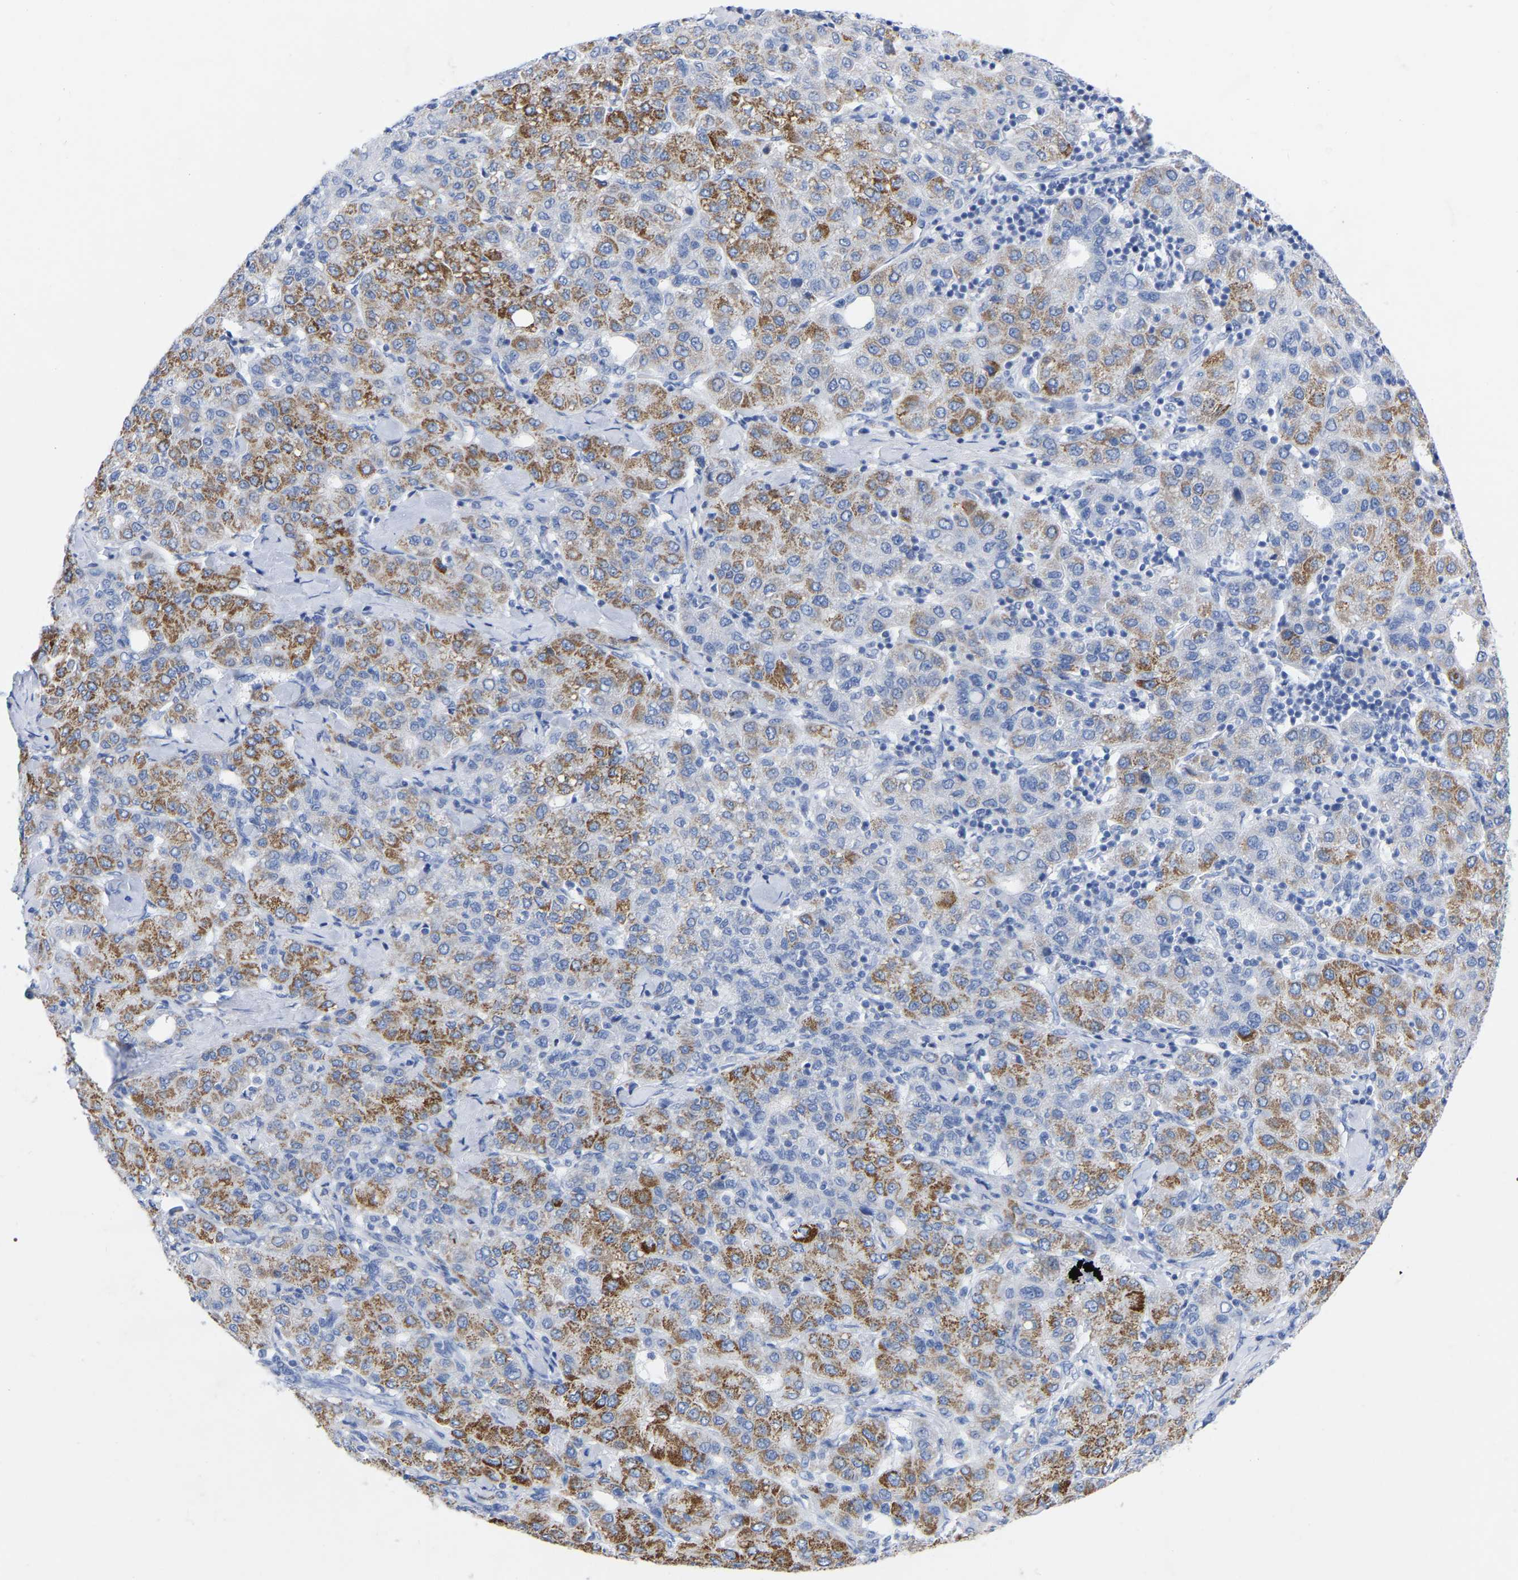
{"staining": {"intensity": "moderate", "quantity": "25%-75%", "location": "cytoplasmic/membranous"}, "tissue": "liver cancer", "cell_type": "Tumor cells", "image_type": "cancer", "snomed": [{"axis": "morphology", "description": "Carcinoma, Hepatocellular, NOS"}, {"axis": "topography", "description": "Liver"}], "caption": "This is a micrograph of immunohistochemistry staining of liver hepatocellular carcinoma, which shows moderate positivity in the cytoplasmic/membranous of tumor cells.", "gene": "ZNF629", "patient": {"sex": "male", "age": 65}}